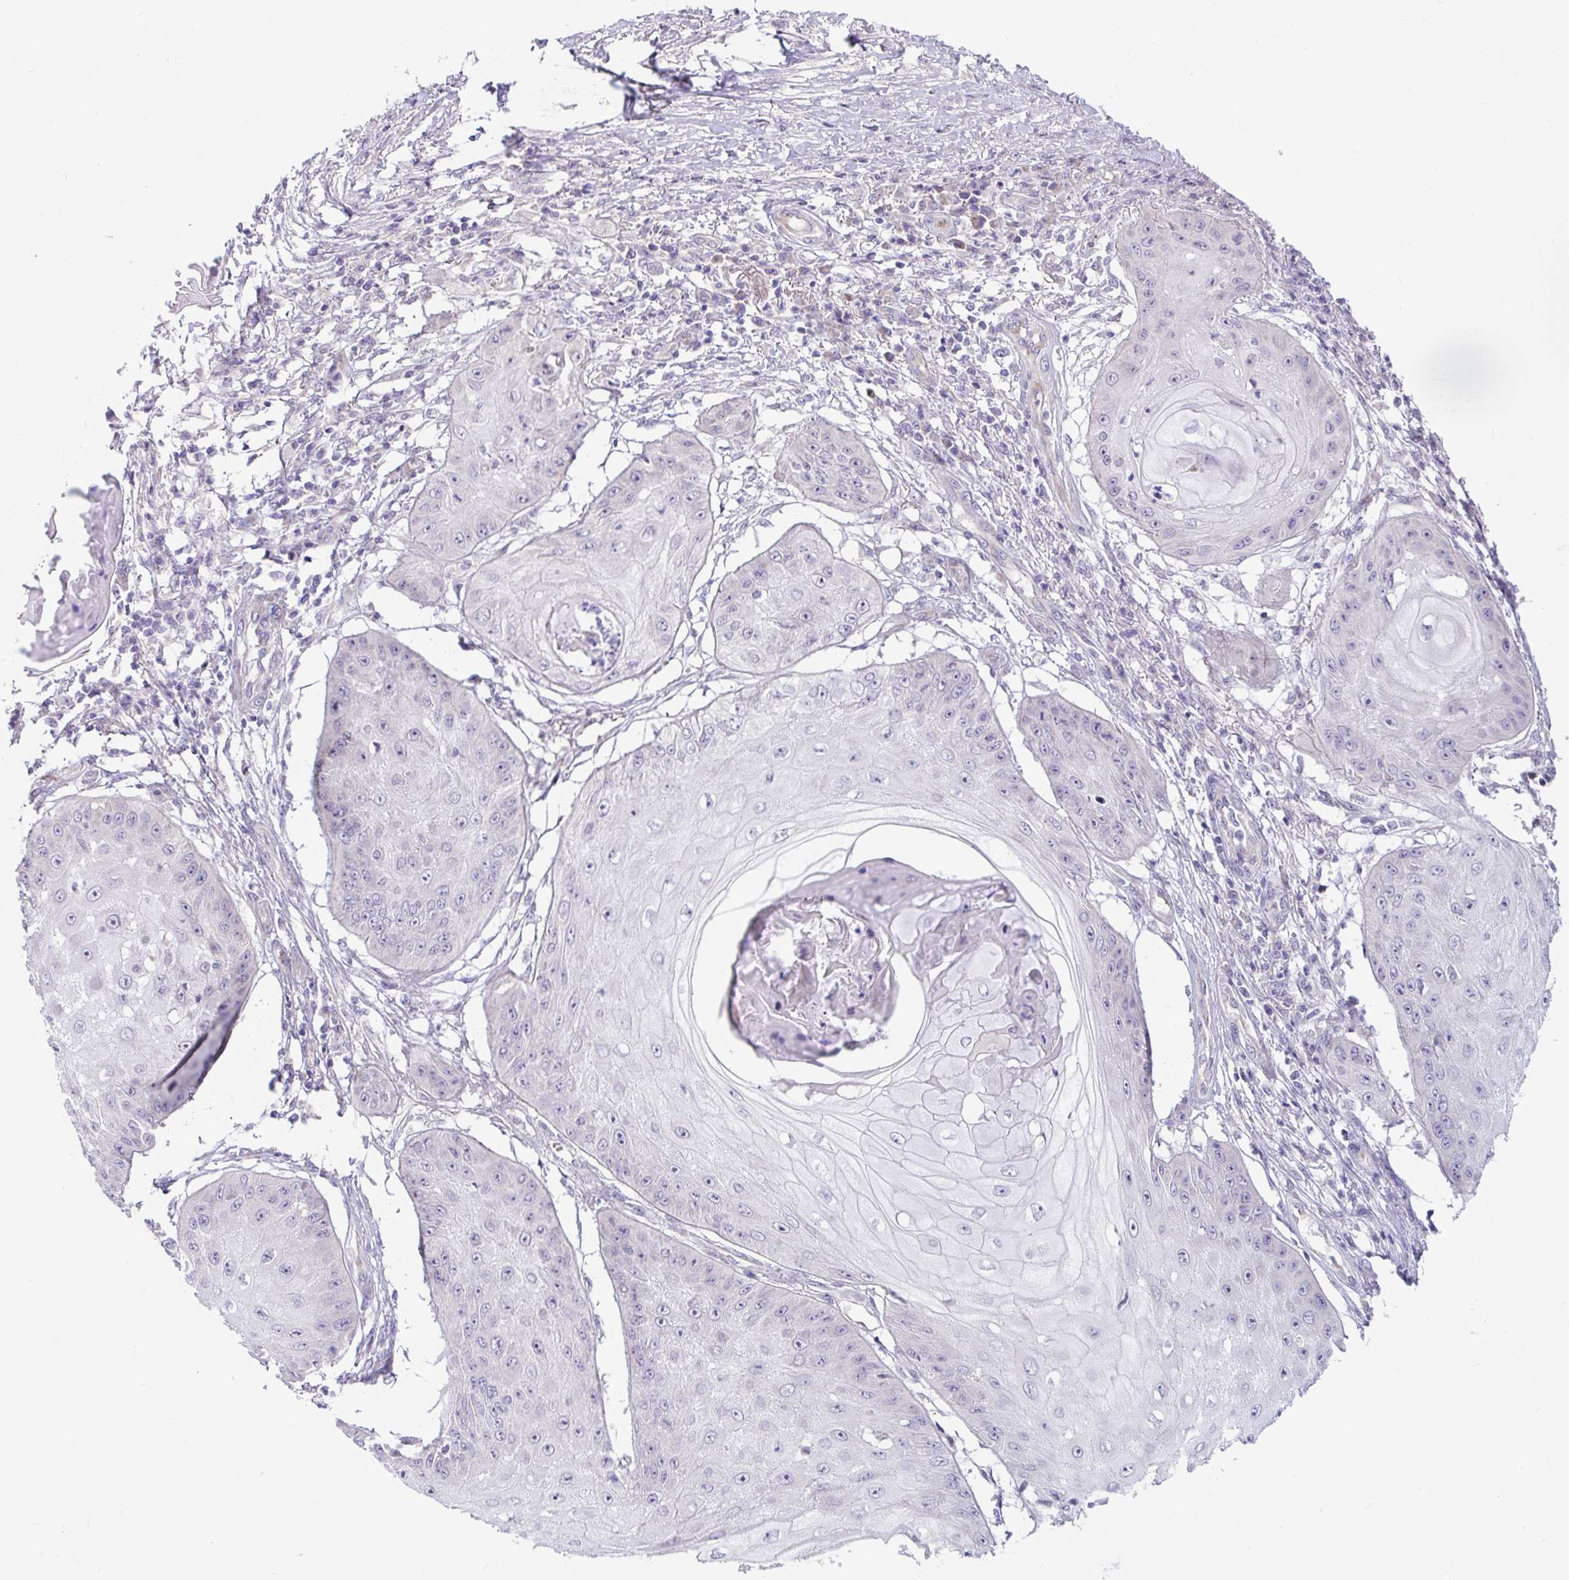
{"staining": {"intensity": "negative", "quantity": "none", "location": "none"}, "tissue": "skin cancer", "cell_type": "Tumor cells", "image_type": "cancer", "snomed": [{"axis": "morphology", "description": "Squamous cell carcinoma, NOS"}, {"axis": "topography", "description": "Skin"}], "caption": "A micrograph of skin squamous cell carcinoma stained for a protein exhibits no brown staining in tumor cells. The staining was performed using DAB to visualize the protein expression in brown, while the nuclei were stained in blue with hematoxylin (Magnification: 20x).", "gene": "IL37", "patient": {"sex": "male", "age": 70}}